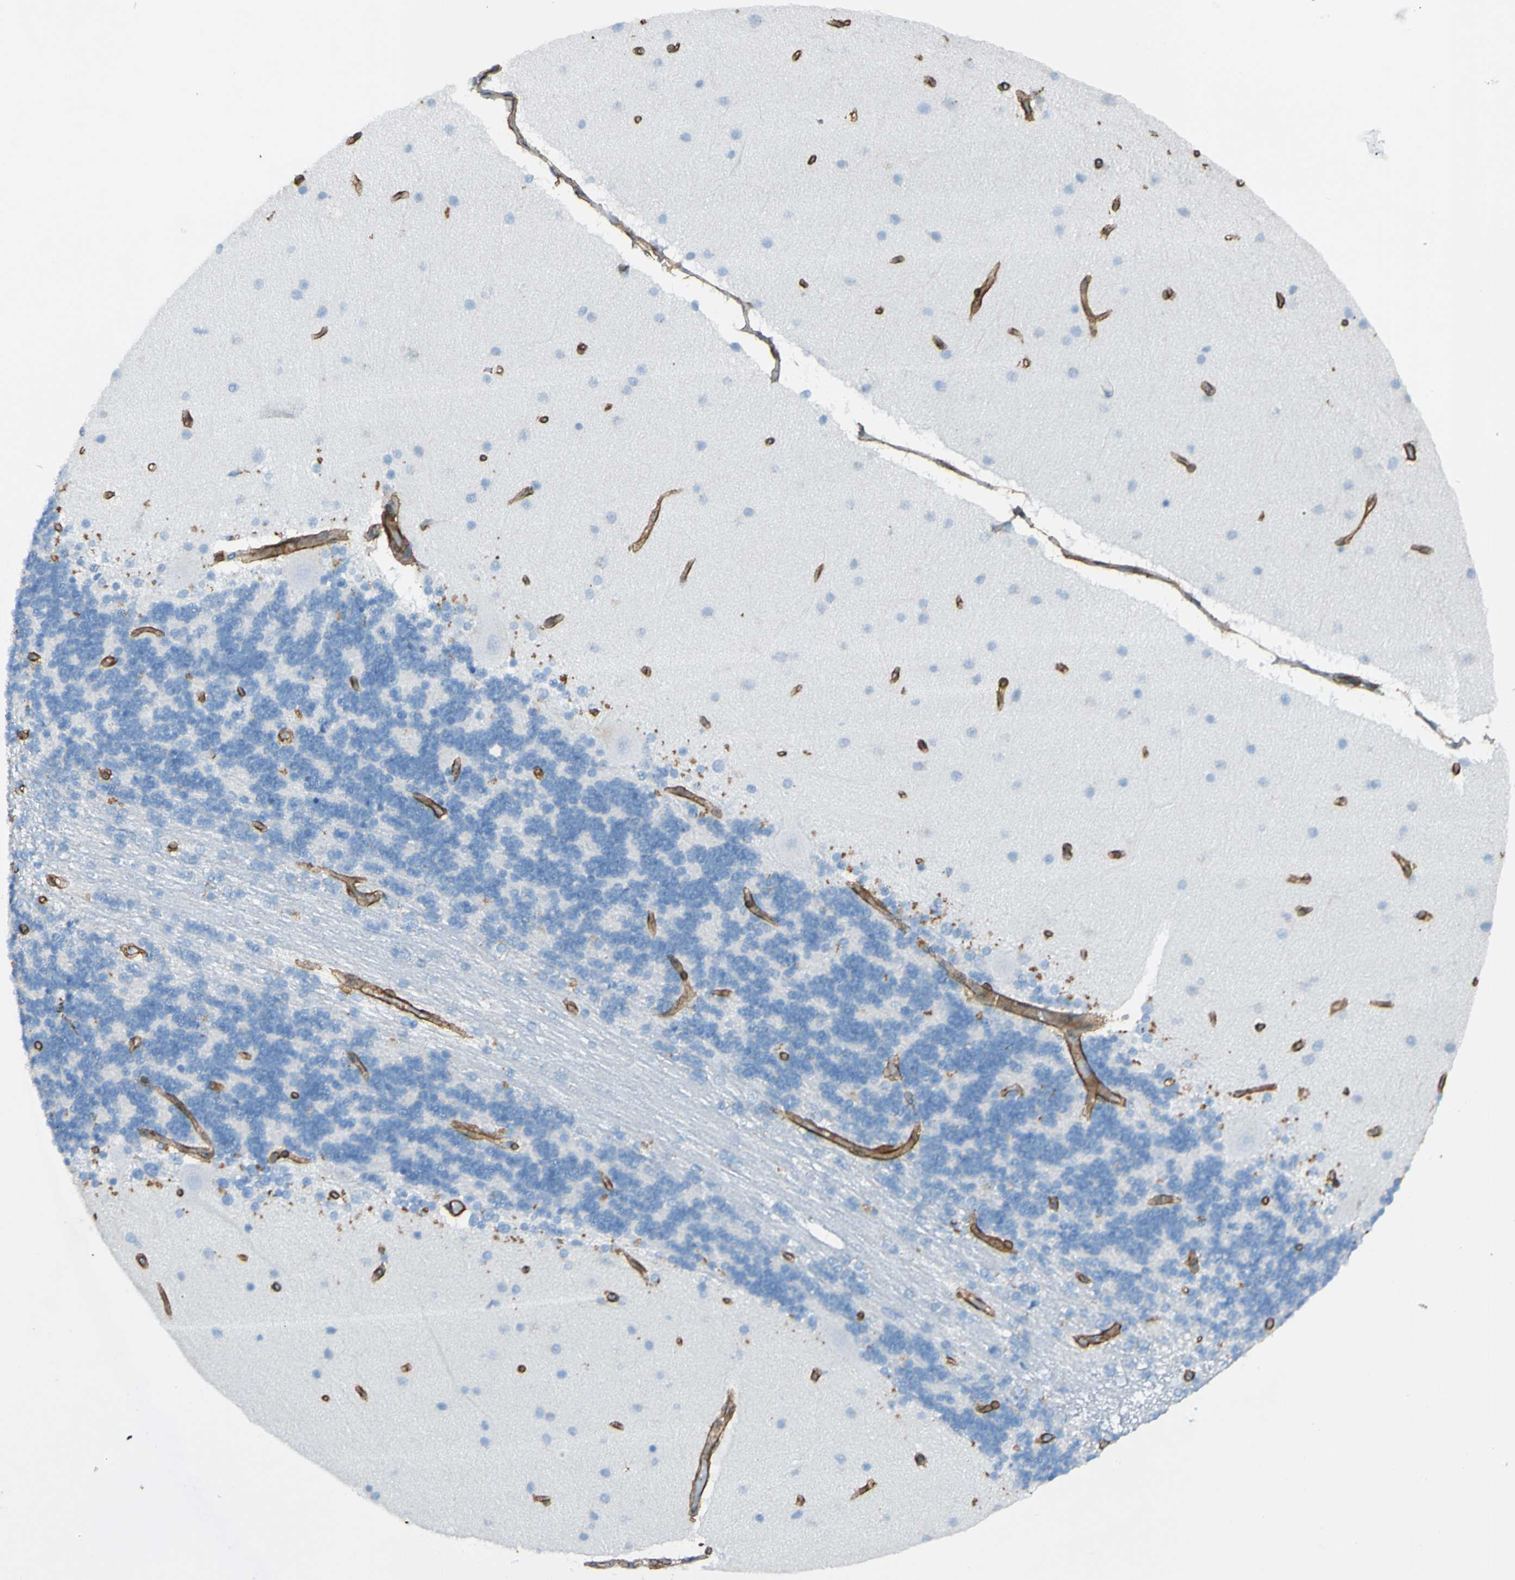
{"staining": {"intensity": "negative", "quantity": "none", "location": "none"}, "tissue": "cerebellum", "cell_type": "Cells in granular layer", "image_type": "normal", "snomed": [{"axis": "morphology", "description": "Normal tissue, NOS"}, {"axis": "topography", "description": "Cerebellum"}], "caption": "Immunohistochemical staining of benign cerebellum reveals no significant positivity in cells in granular layer.", "gene": "COL4A2", "patient": {"sex": "female", "age": 54}}